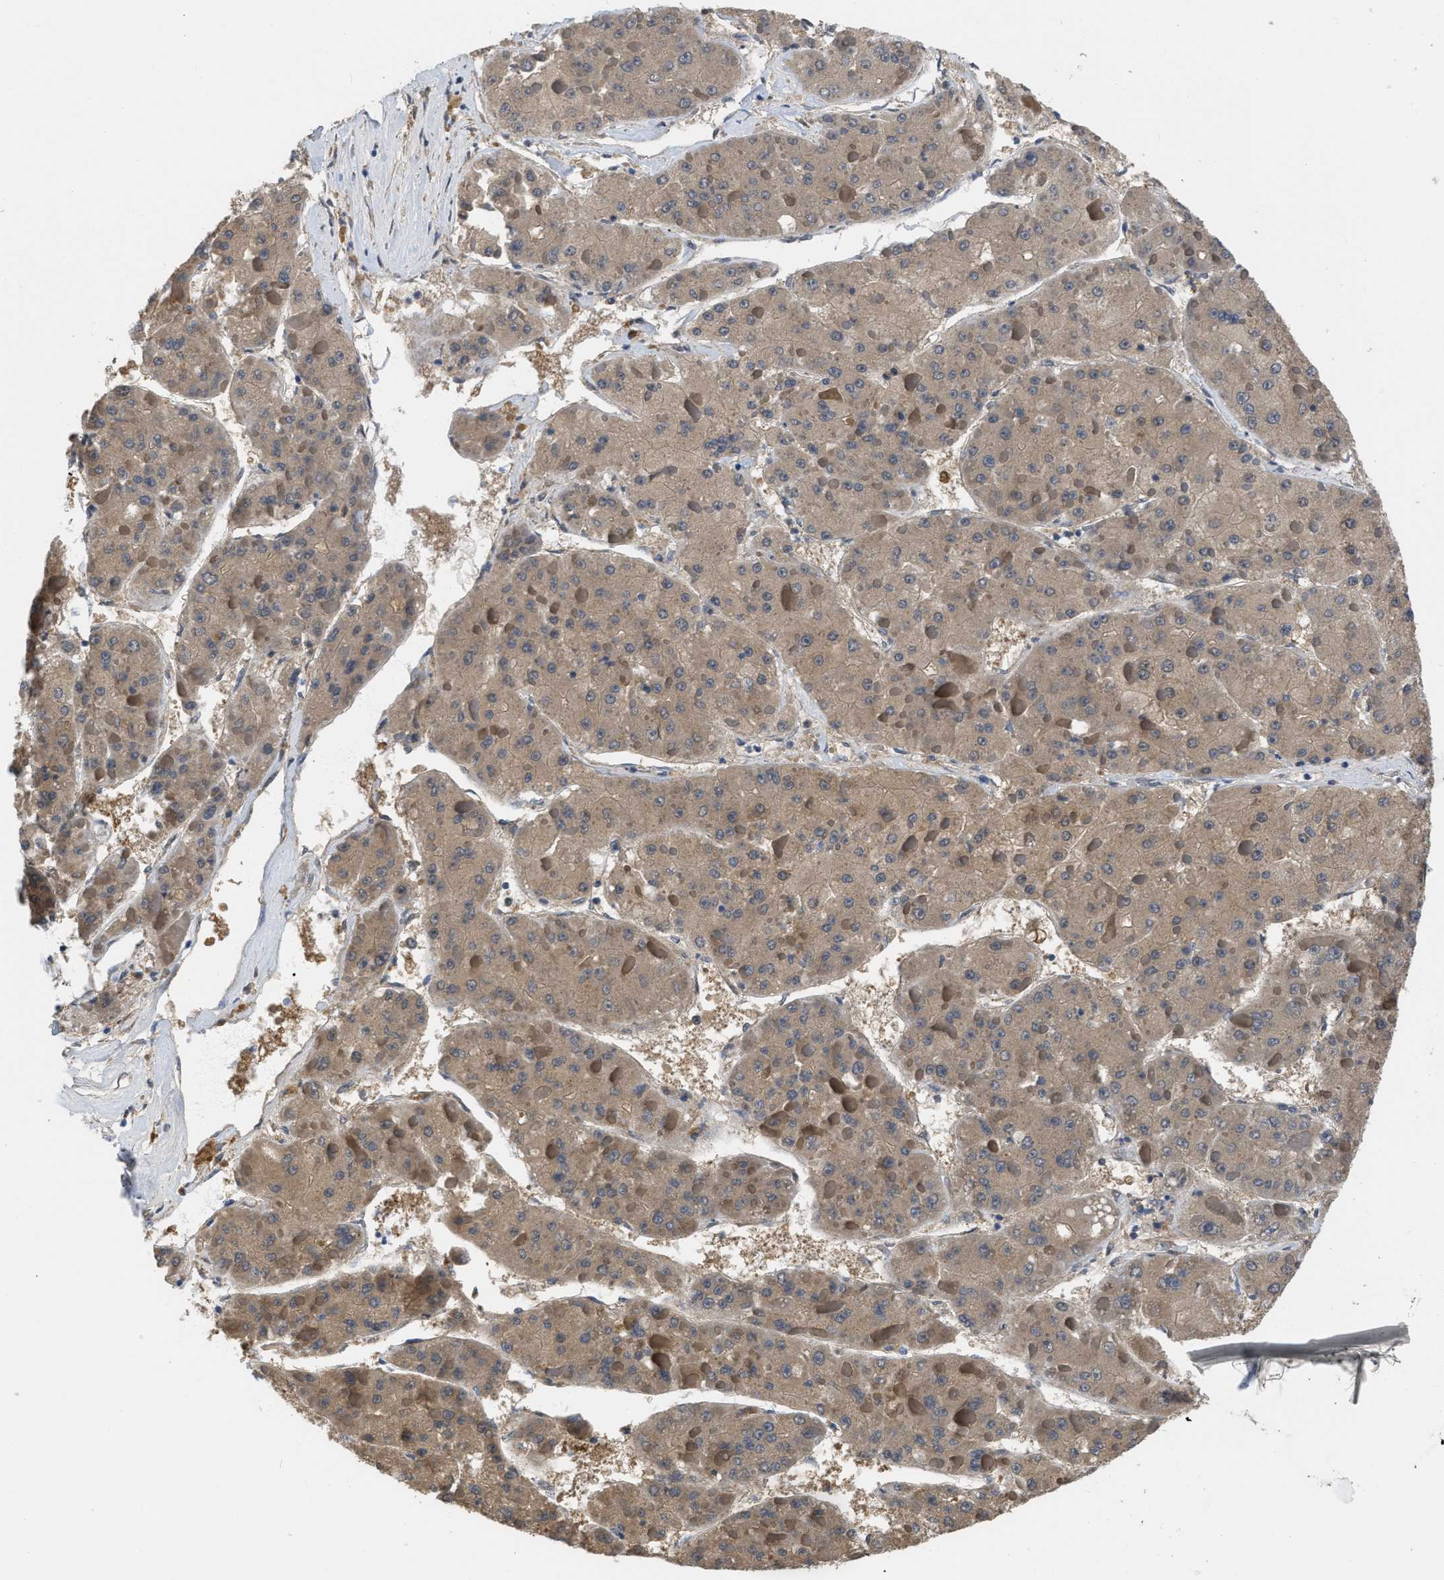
{"staining": {"intensity": "moderate", "quantity": ">75%", "location": "cytoplasmic/membranous"}, "tissue": "liver cancer", "cell_type": "Tumor cells", "image_type": "cancer", "snomed": [{"axis": "morphology", "description": "Carcinoma, Hepatocellular, NOS"}, {"axis": "topography", "description": "Liver"}], "caption": "Tumor cells demonstrate medium levels of moderate cytoplasmic/membranous staining in approximately >75% of cells in human liver cancer (hepatocellular carcinoma).", "gene": "CRYM", "patient": {"sex": "female", "age": 73}}